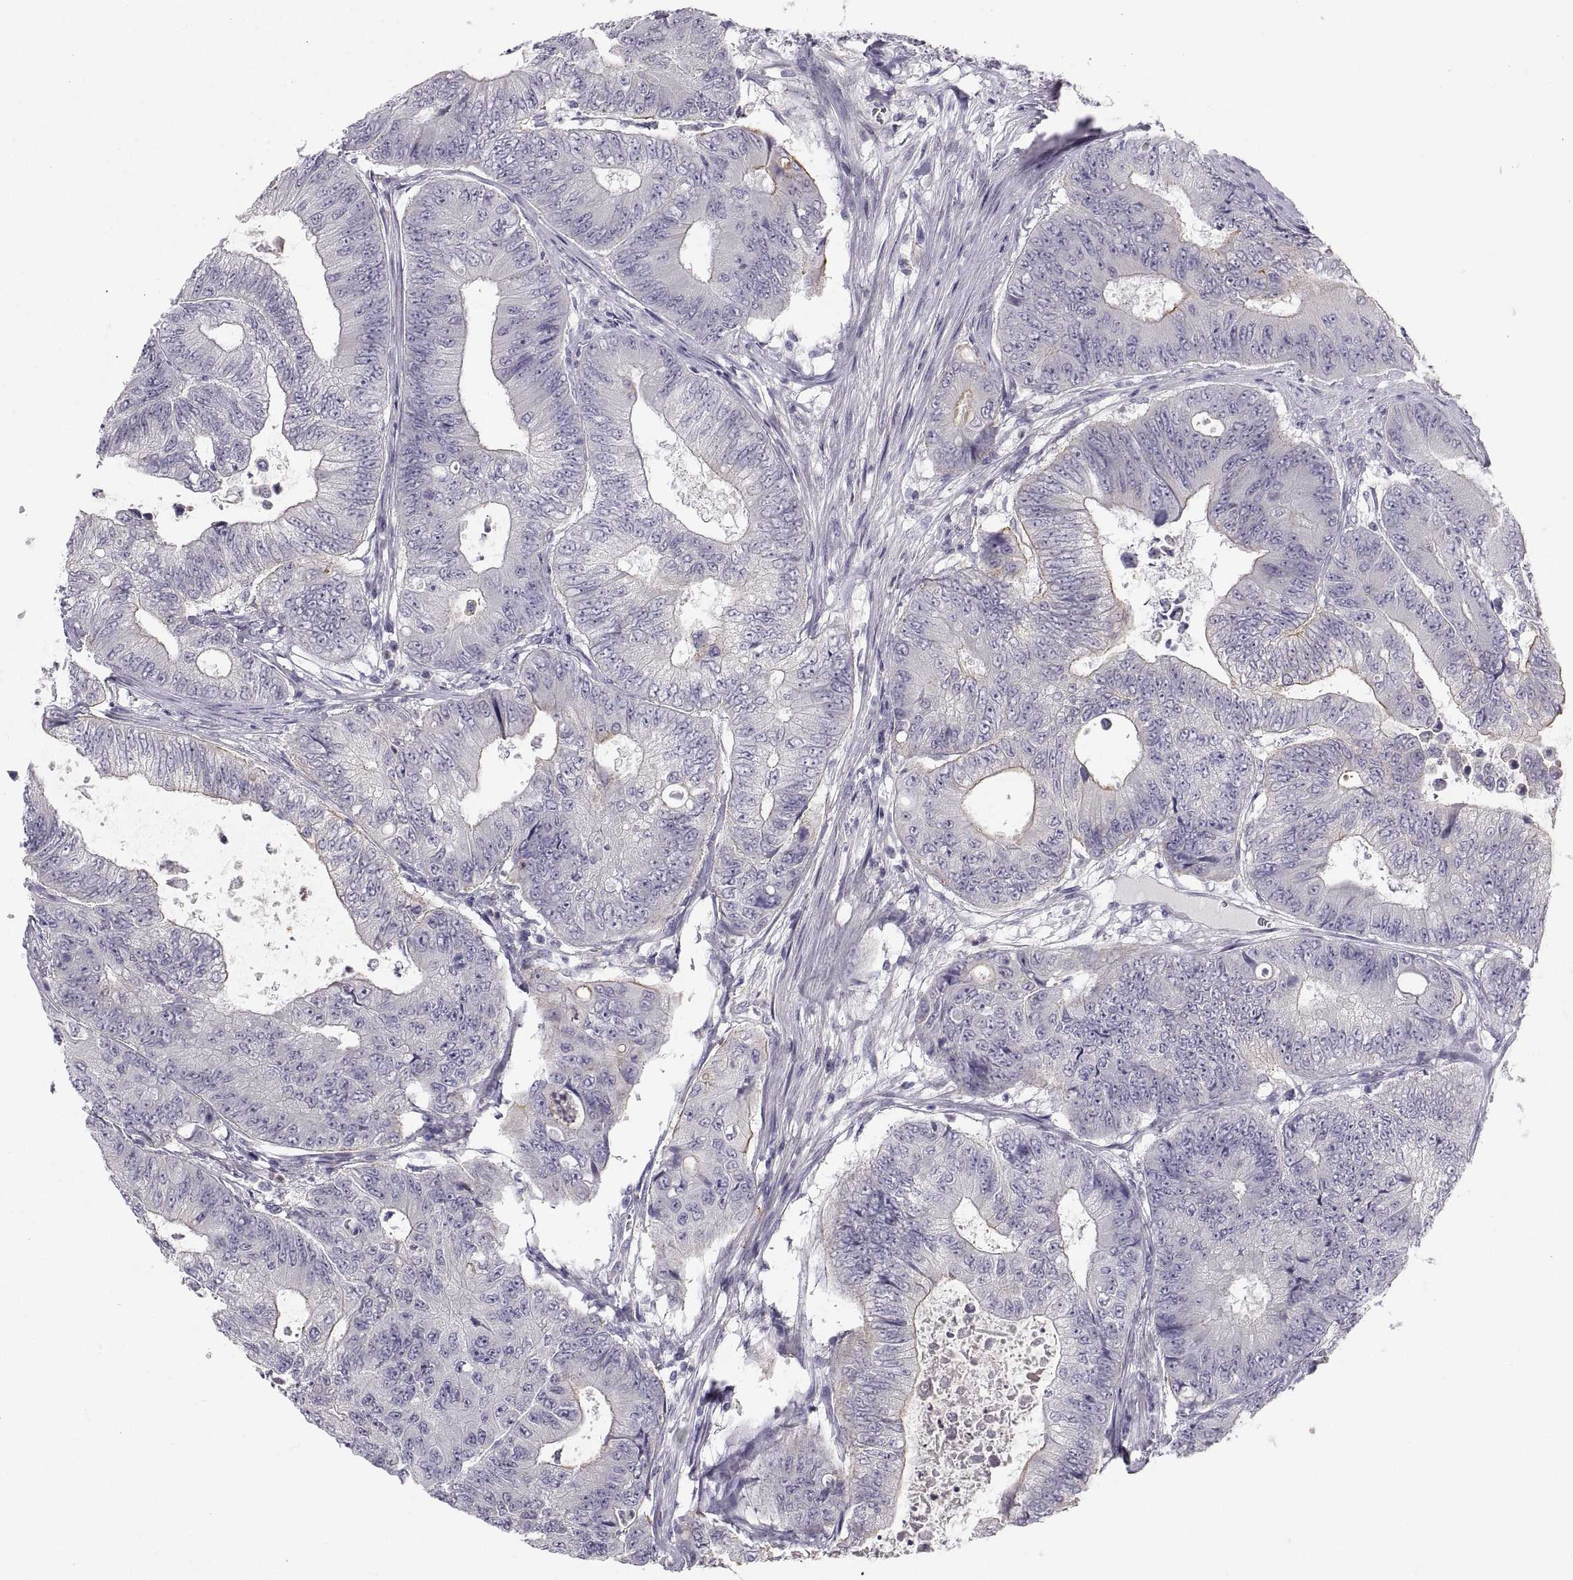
{"staining": {"intensity": "negative", "quantity": "none", "location": "none"}, "tissue": "colorectal cancer", "cell_type": "Tumor cells", "image_type": "cancer", "snomed": [{"axis": "morphology", "description": "Adenocarcinoma, NOS"}, {"axis": "topography", "description": "Colon"}], "caption": "DAB immunohistochemical staining of colorectal adenocarcinoma exhibits no significant positivity in tumor cells.", "gene": "ZNF185", "patient": {"sex": "female", "age": 48}}